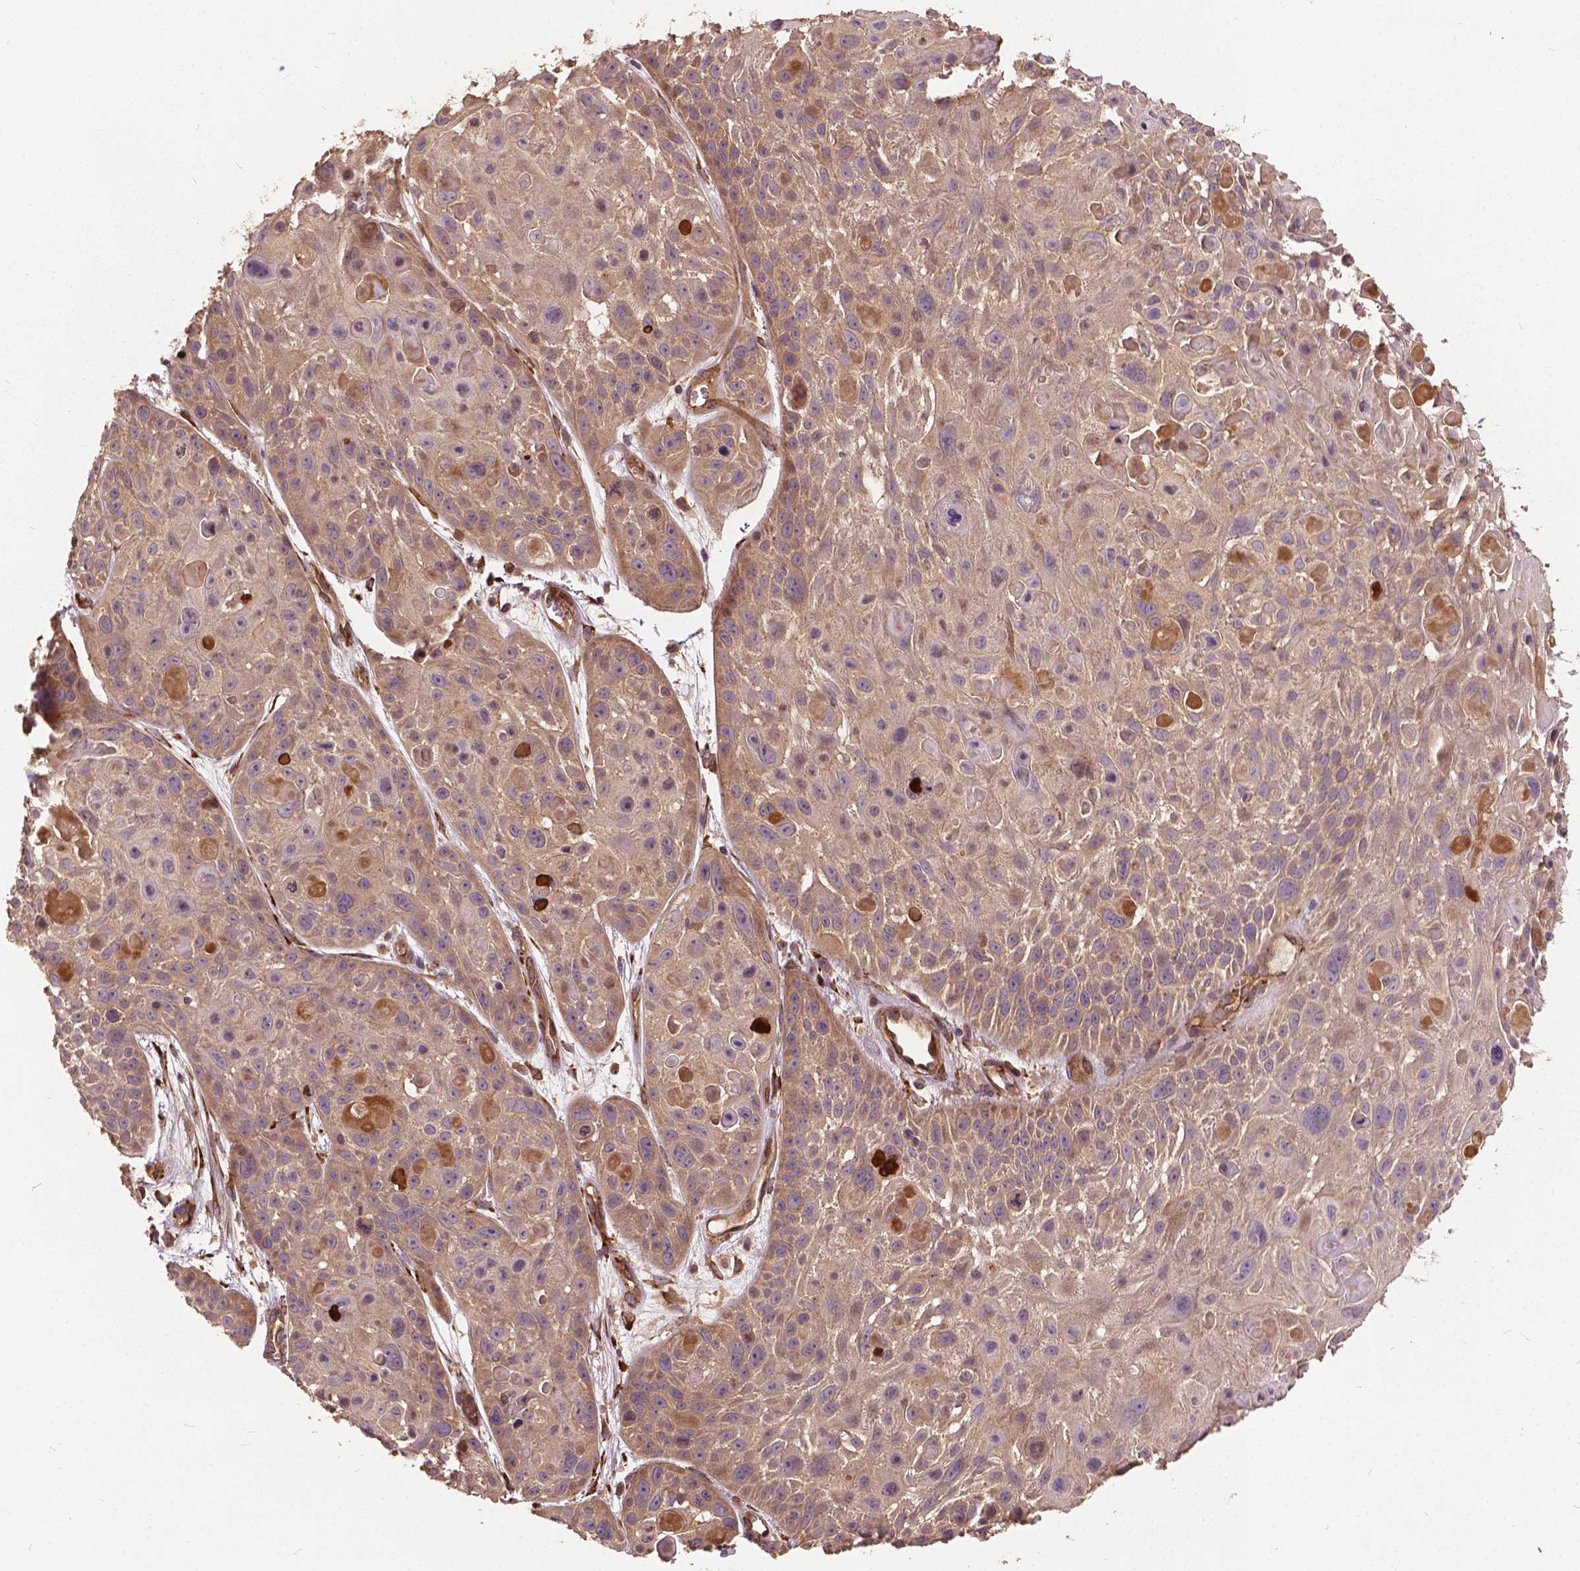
{"staining": {"intensity": "weak", "quantity": "<25%", "location": "cytoplasmic/membranous"}, "tissue": "skin cancer", "cell_type": "Tumor cells", "image_type": "cancer", "snomed": [{"axis": "morphology", "description": "Squamous cell carcinoma, NOS"}, {"axis": "topography", "description": "Skin"}, {"axis": "topography", "description": "Anal"}], "caption": "Immunohistochemical staining of human skin cancer reveals no significant expression in tumor cells. (DAB (3,3'-diaminobenzidine) immunohistochemistry (IHC) with hematoxylin counter stain).", "gene": "UBXN2A", "patient": {"sex": "female", "age": 75}}